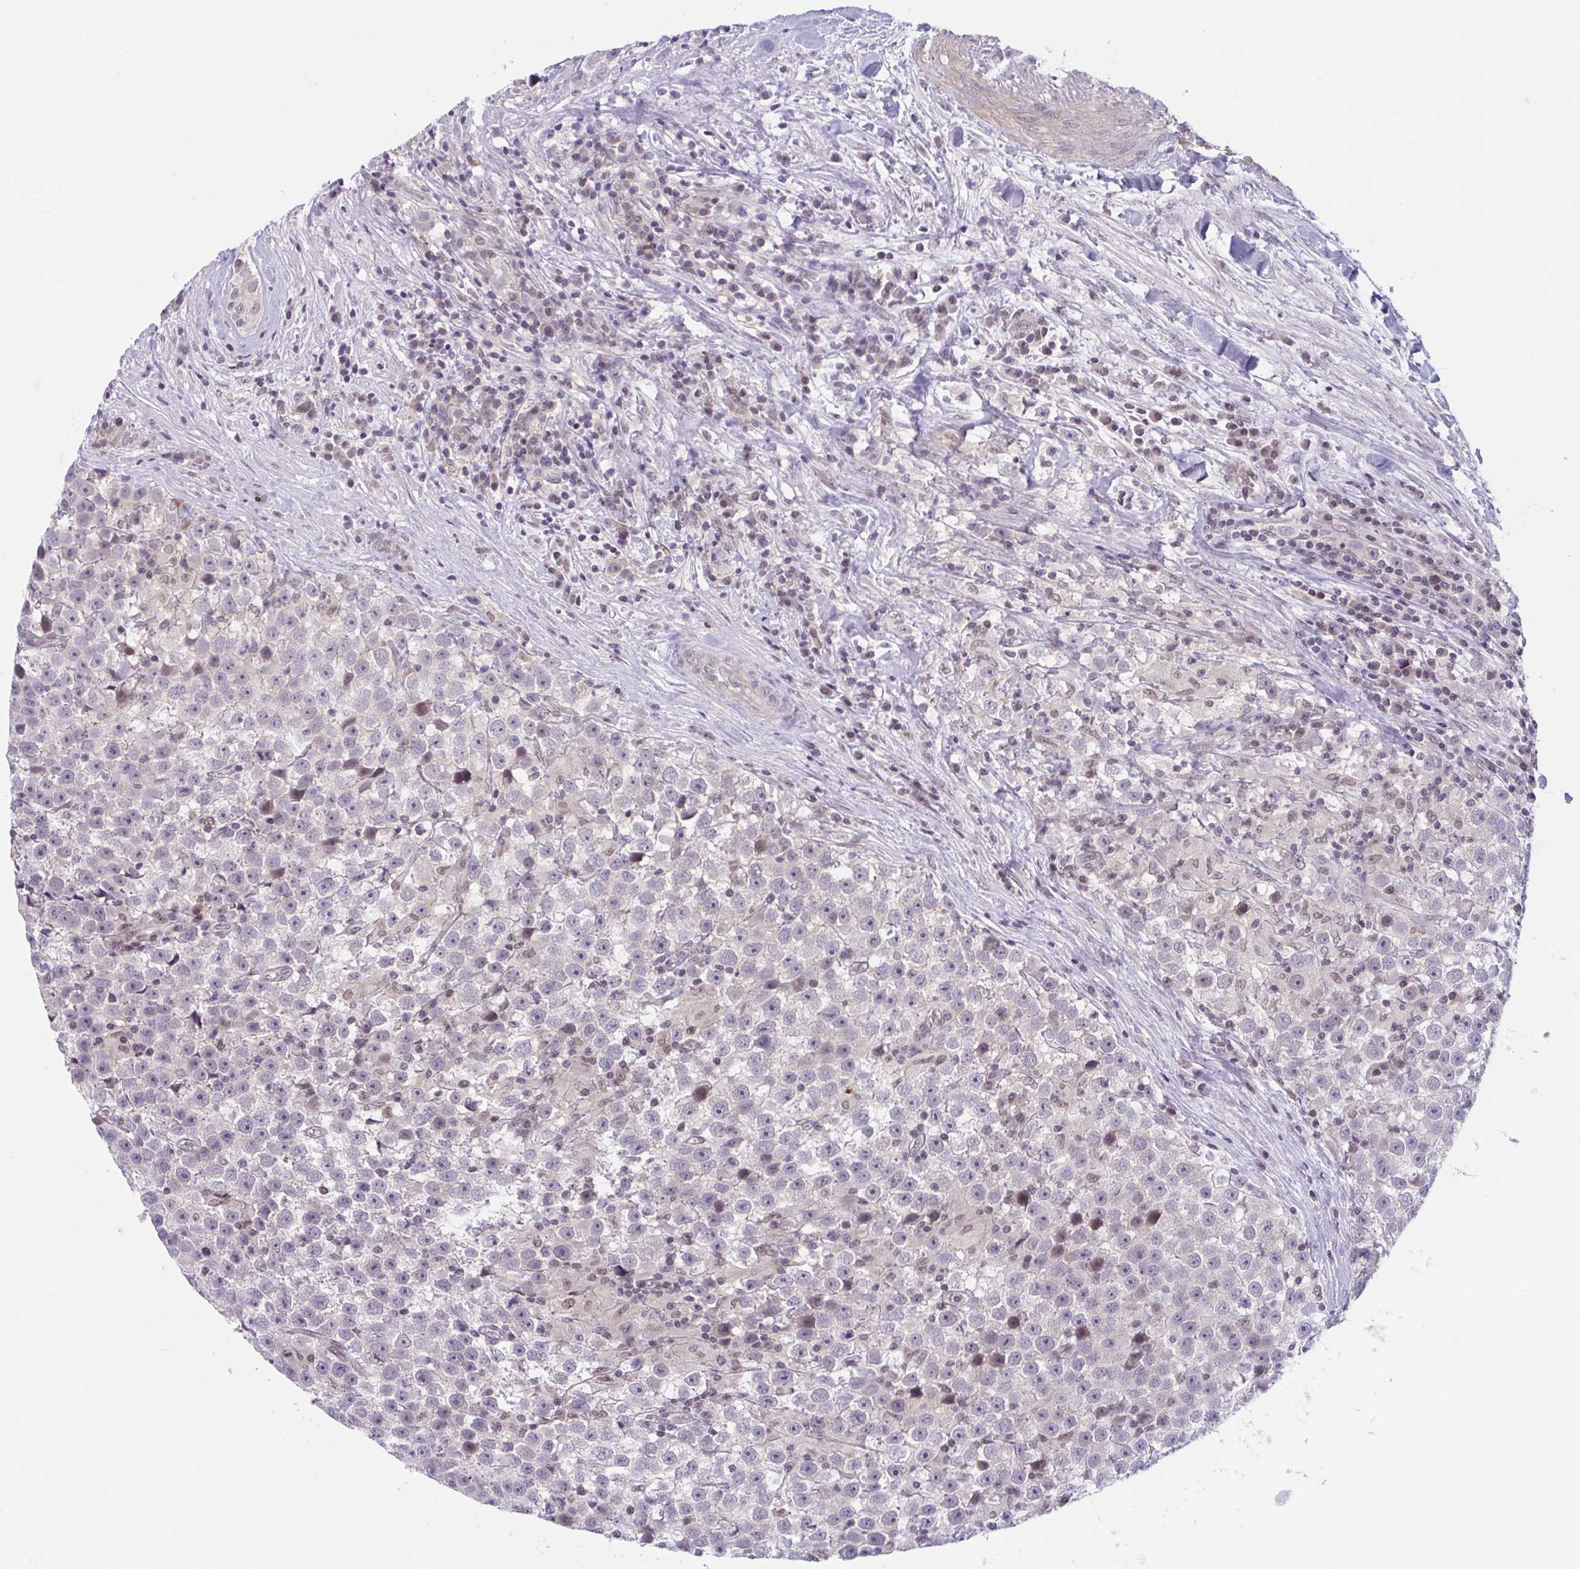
{"staining": {"intensity": "negative", "quantity": "none", "location": "none"}, "tissue": "testis cancer", "cell_type": "Tumor cells", "image_type": "cancer", "snomed": [{"axis": "morphology", "description": "Seminoma, NOS"}, {"axis": "topography", "description": "Testis"}], "caption": "A micrograph of testis seminoma stained for a protein shows no brown staining in tumor cells.", "gene": "TTC7B", "patient": {"sex": "male", "age": 31}}